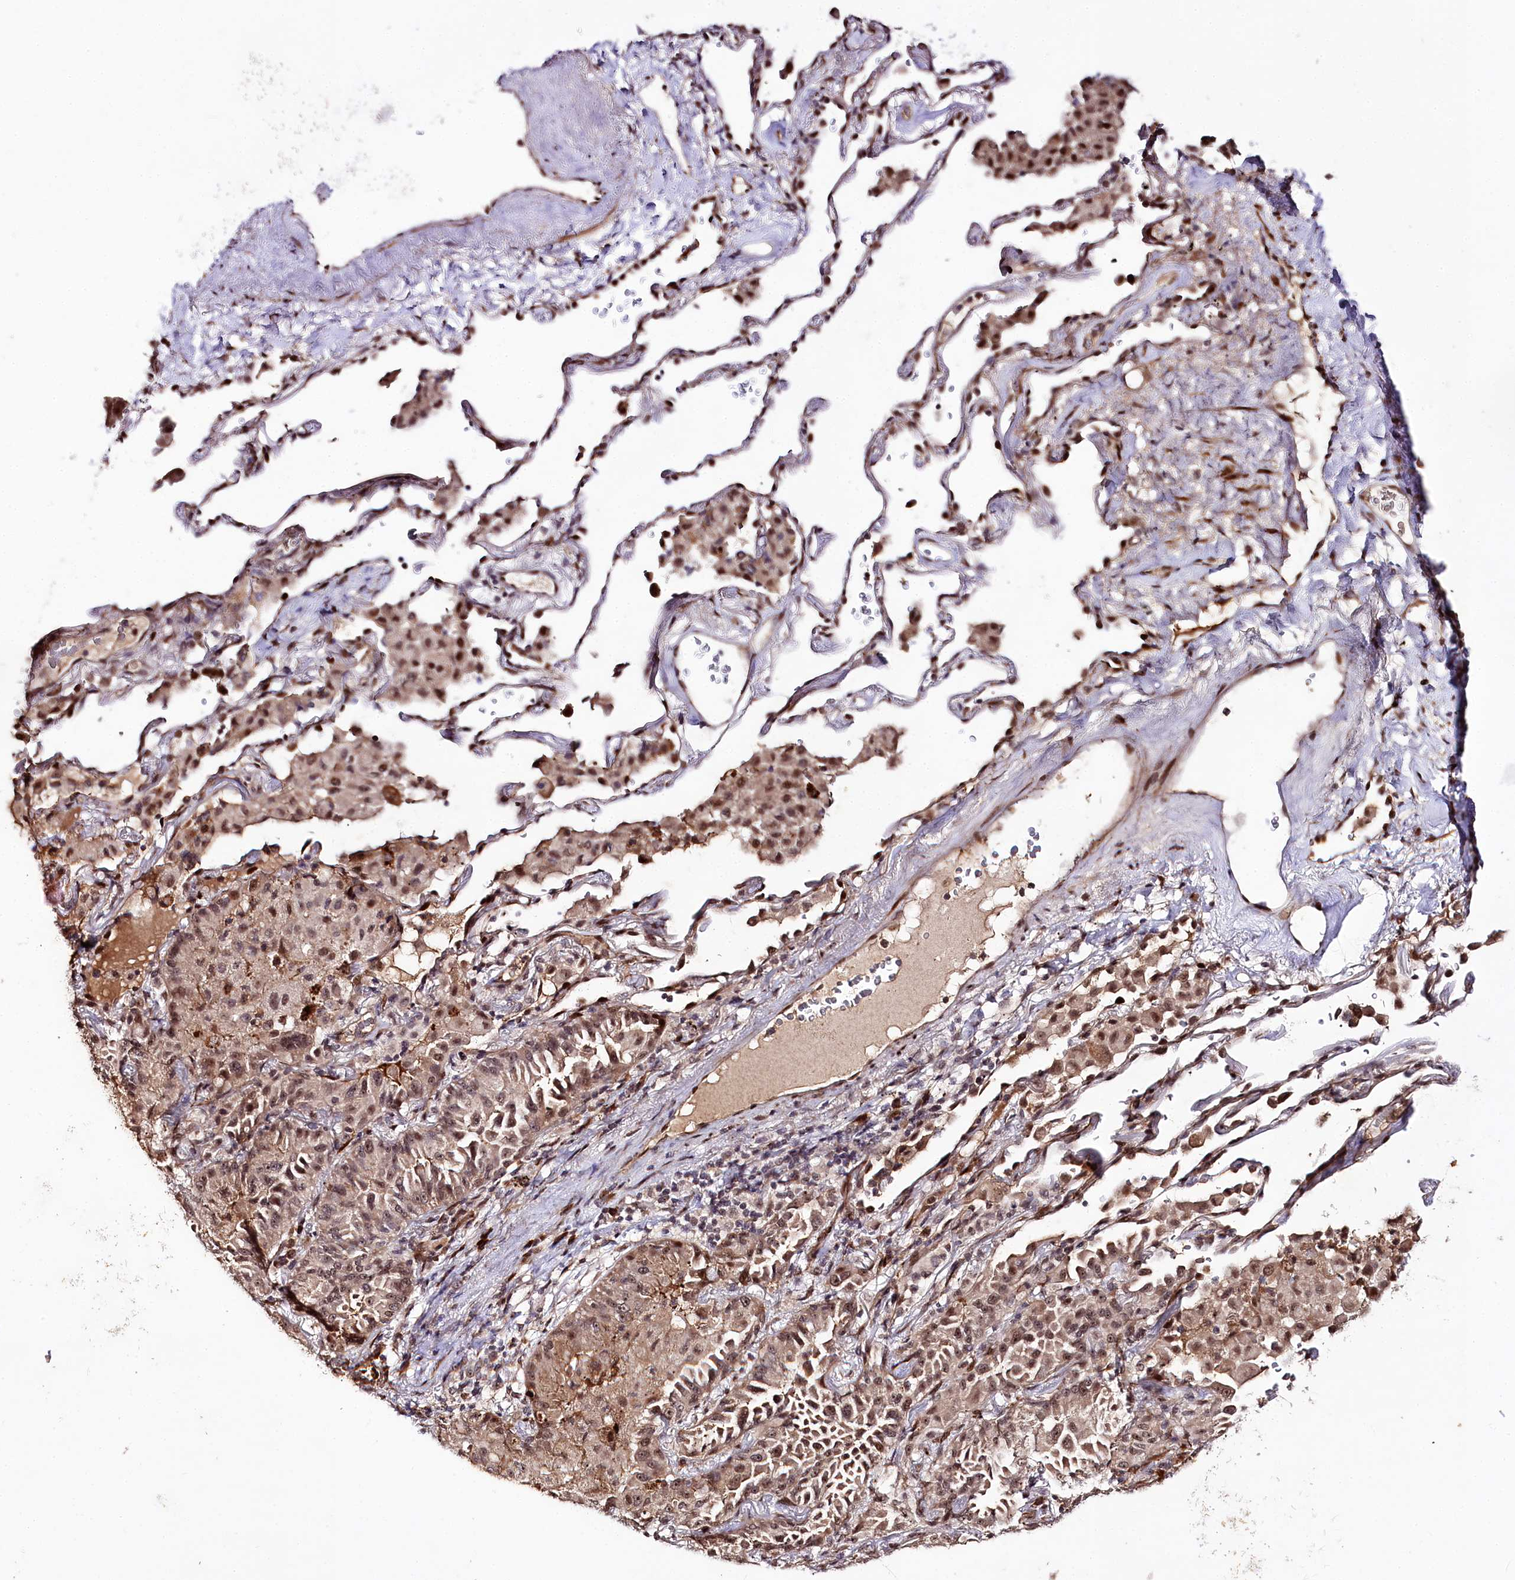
{"staining": {"intensity": "moderate", "quantity": ">75%", "location": "cytoplasmic/membranous,nuclear"}, "tissue": "lung cancer", "cell_type": "Tumor cells", "image_type": "cancer", "snomed": [{"axis": "morphology", "description": "Adenocarcinoma, NOS"}, {"axis": "topography", "description": "Lung"}], "caption": "Immunohistochemical staining of adenocarcinoma (lung) exhibits medium levels of moderate cytoplasmic/membranous and nuclear staining in about >75% of tumor cells.", "gene": "DMP1", "patient": {"sex": "female", "age": 69}}